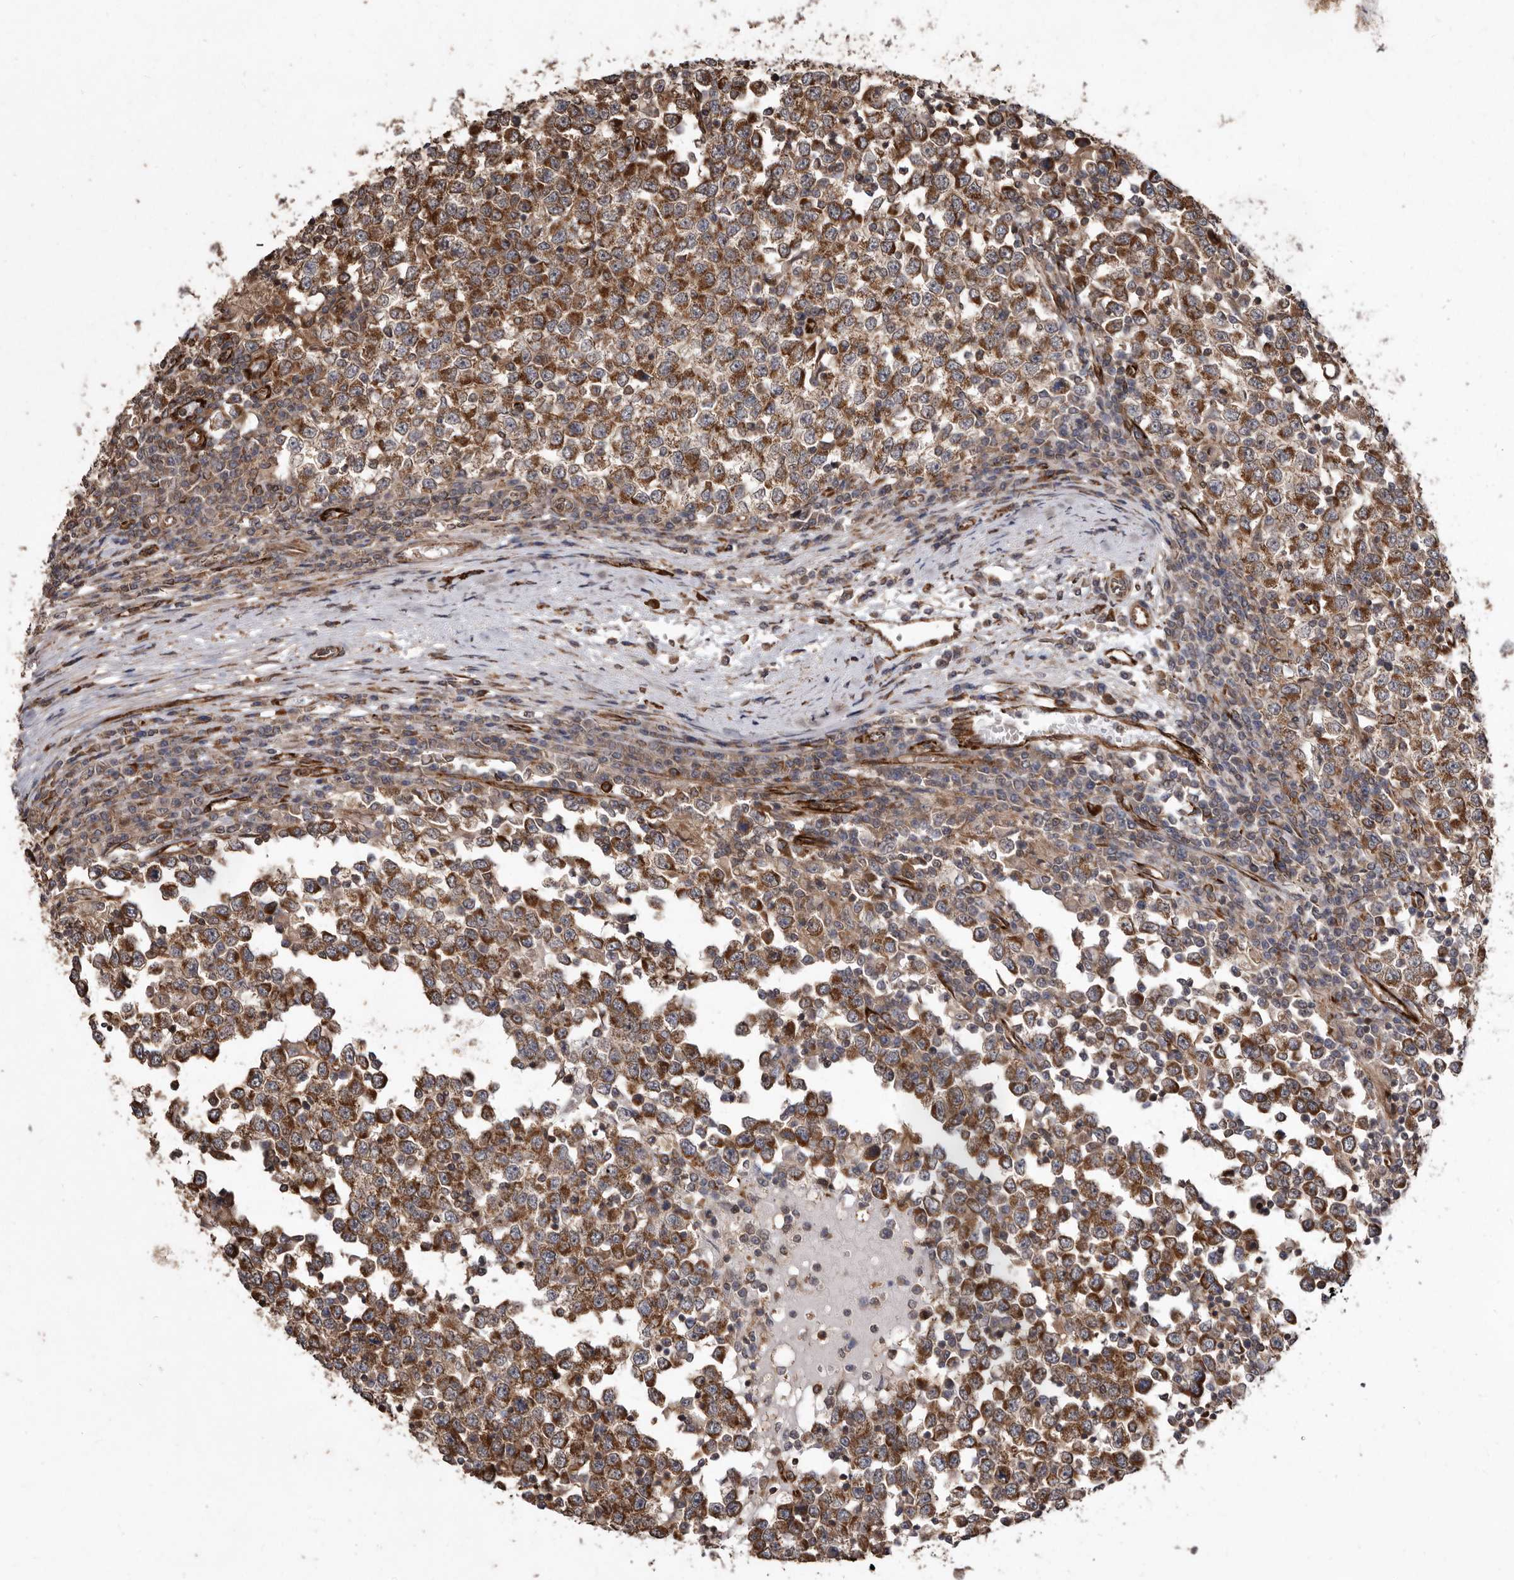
{"staining": {"intensity": "strong", "quantity": ">75%", "location": "cytoplasmic/membranous"}, "tissue": "testis cancer", "cell_type": "Tumor cells", "image_type": "cancer", "snomed": [{"axis": "morphology", "description": "Seminoma, NOS"}, {"axis": "topography", "description": "Testis"}], "caption": "Protein analysis of testis cancer (seminoma) tissue exhibits strong cytoplasmic/membranous staining in approximately >75% of tumor cells. The protein is shown in brown color, while the nuclei are stained blue.", "gene": "FLAD1", "patient": {"sex": "male", "age": 65}}